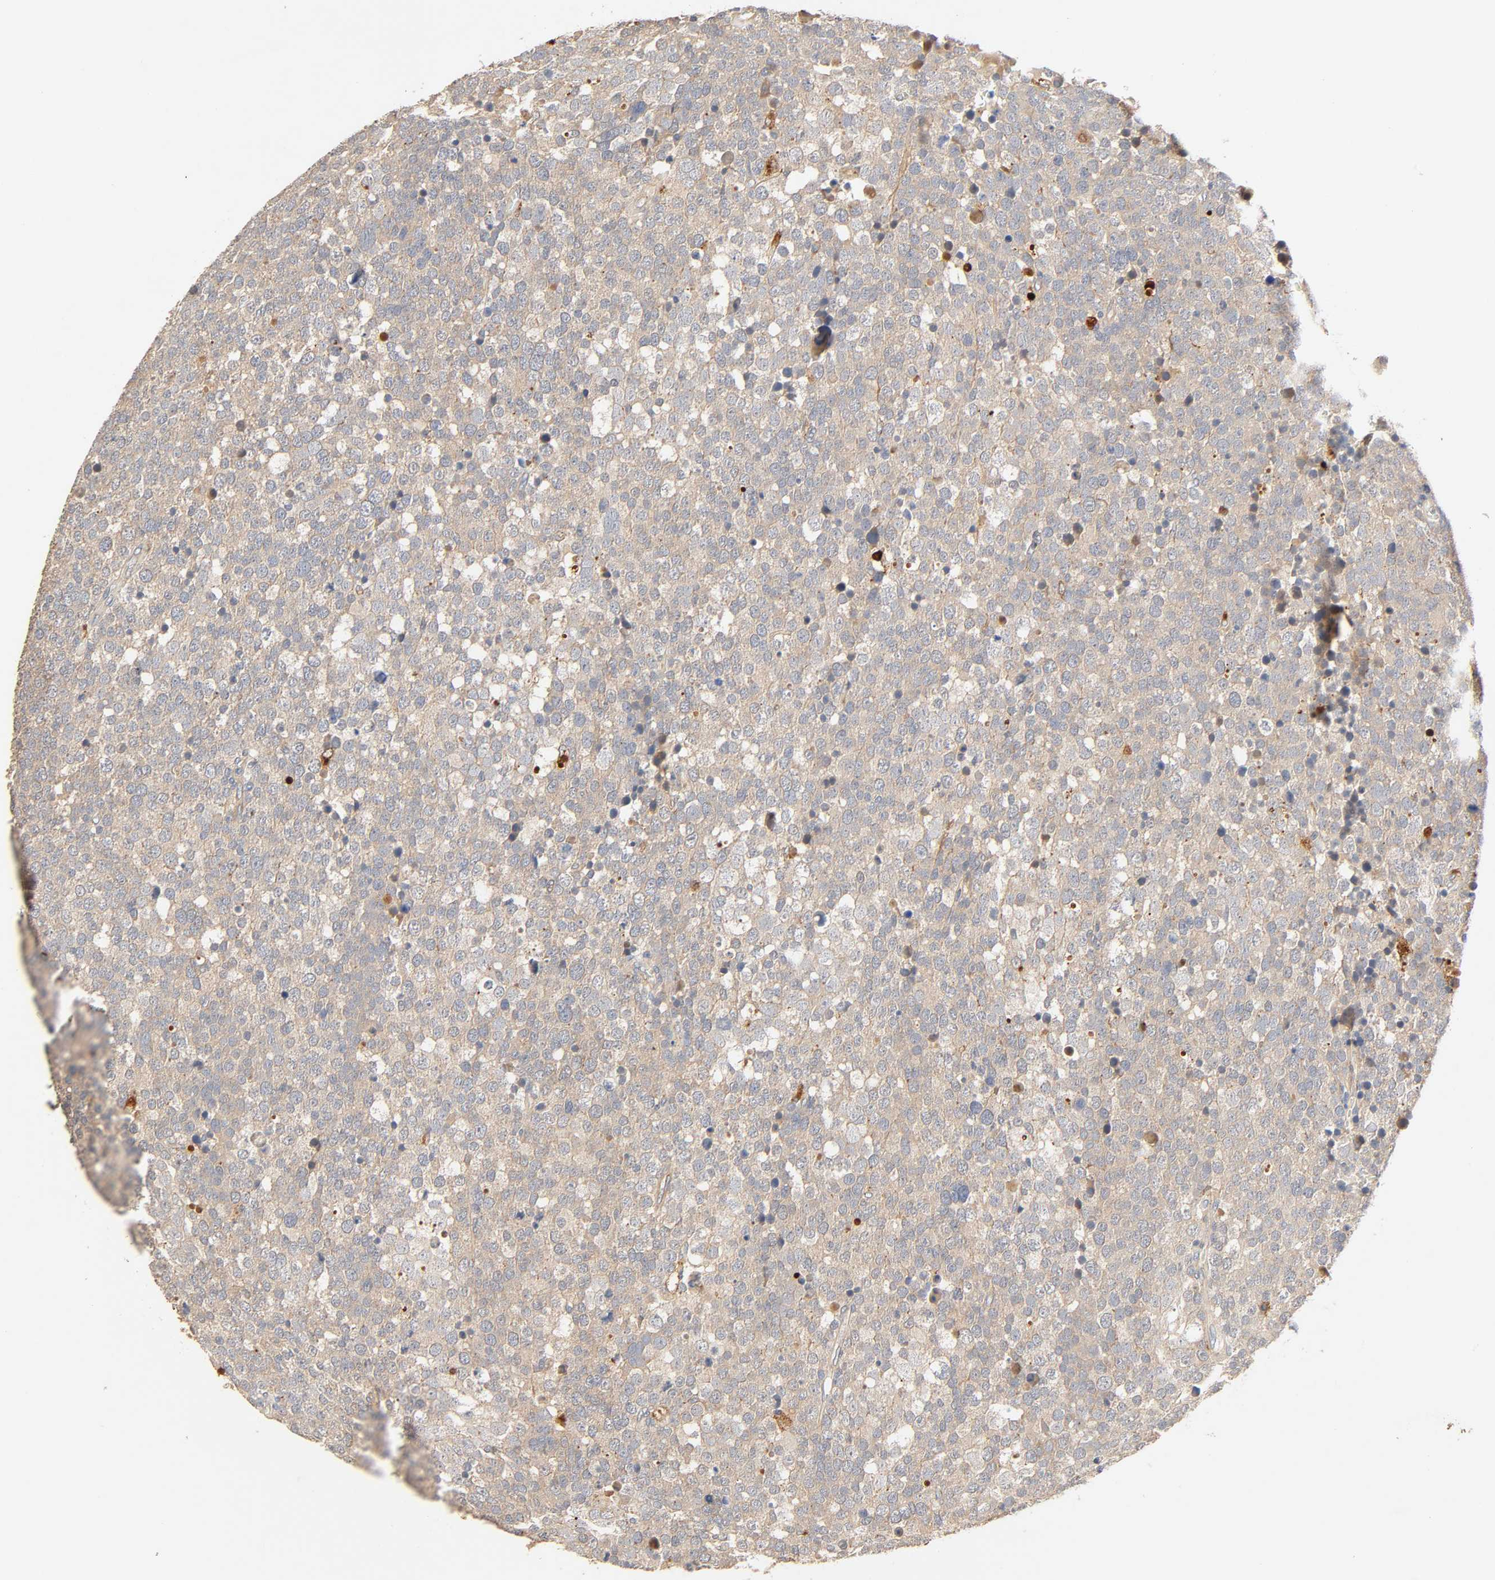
{"staining": {"intensity": "weak", "quantity": ">75%", "location": "cytoplasmic/membranous"}, "tissue": "testis cancer", "cell_type": "Tumor cells", "image_type": "cancer", "snomed": [{"axis": "morphology", "description": "Seminoma, NOS"}, {"axis": "topography", "description": "Testis"}], "caption": "IHC (DAB (3,3'-diaminobenzidine)) staining of human testis cancer (seminoma) reveals weak cytoplasmic/membranous protein positivity in about >75% of tumor cells.", "gene": "MAPK6", "patient": {"sex": "male", "age": 71}}